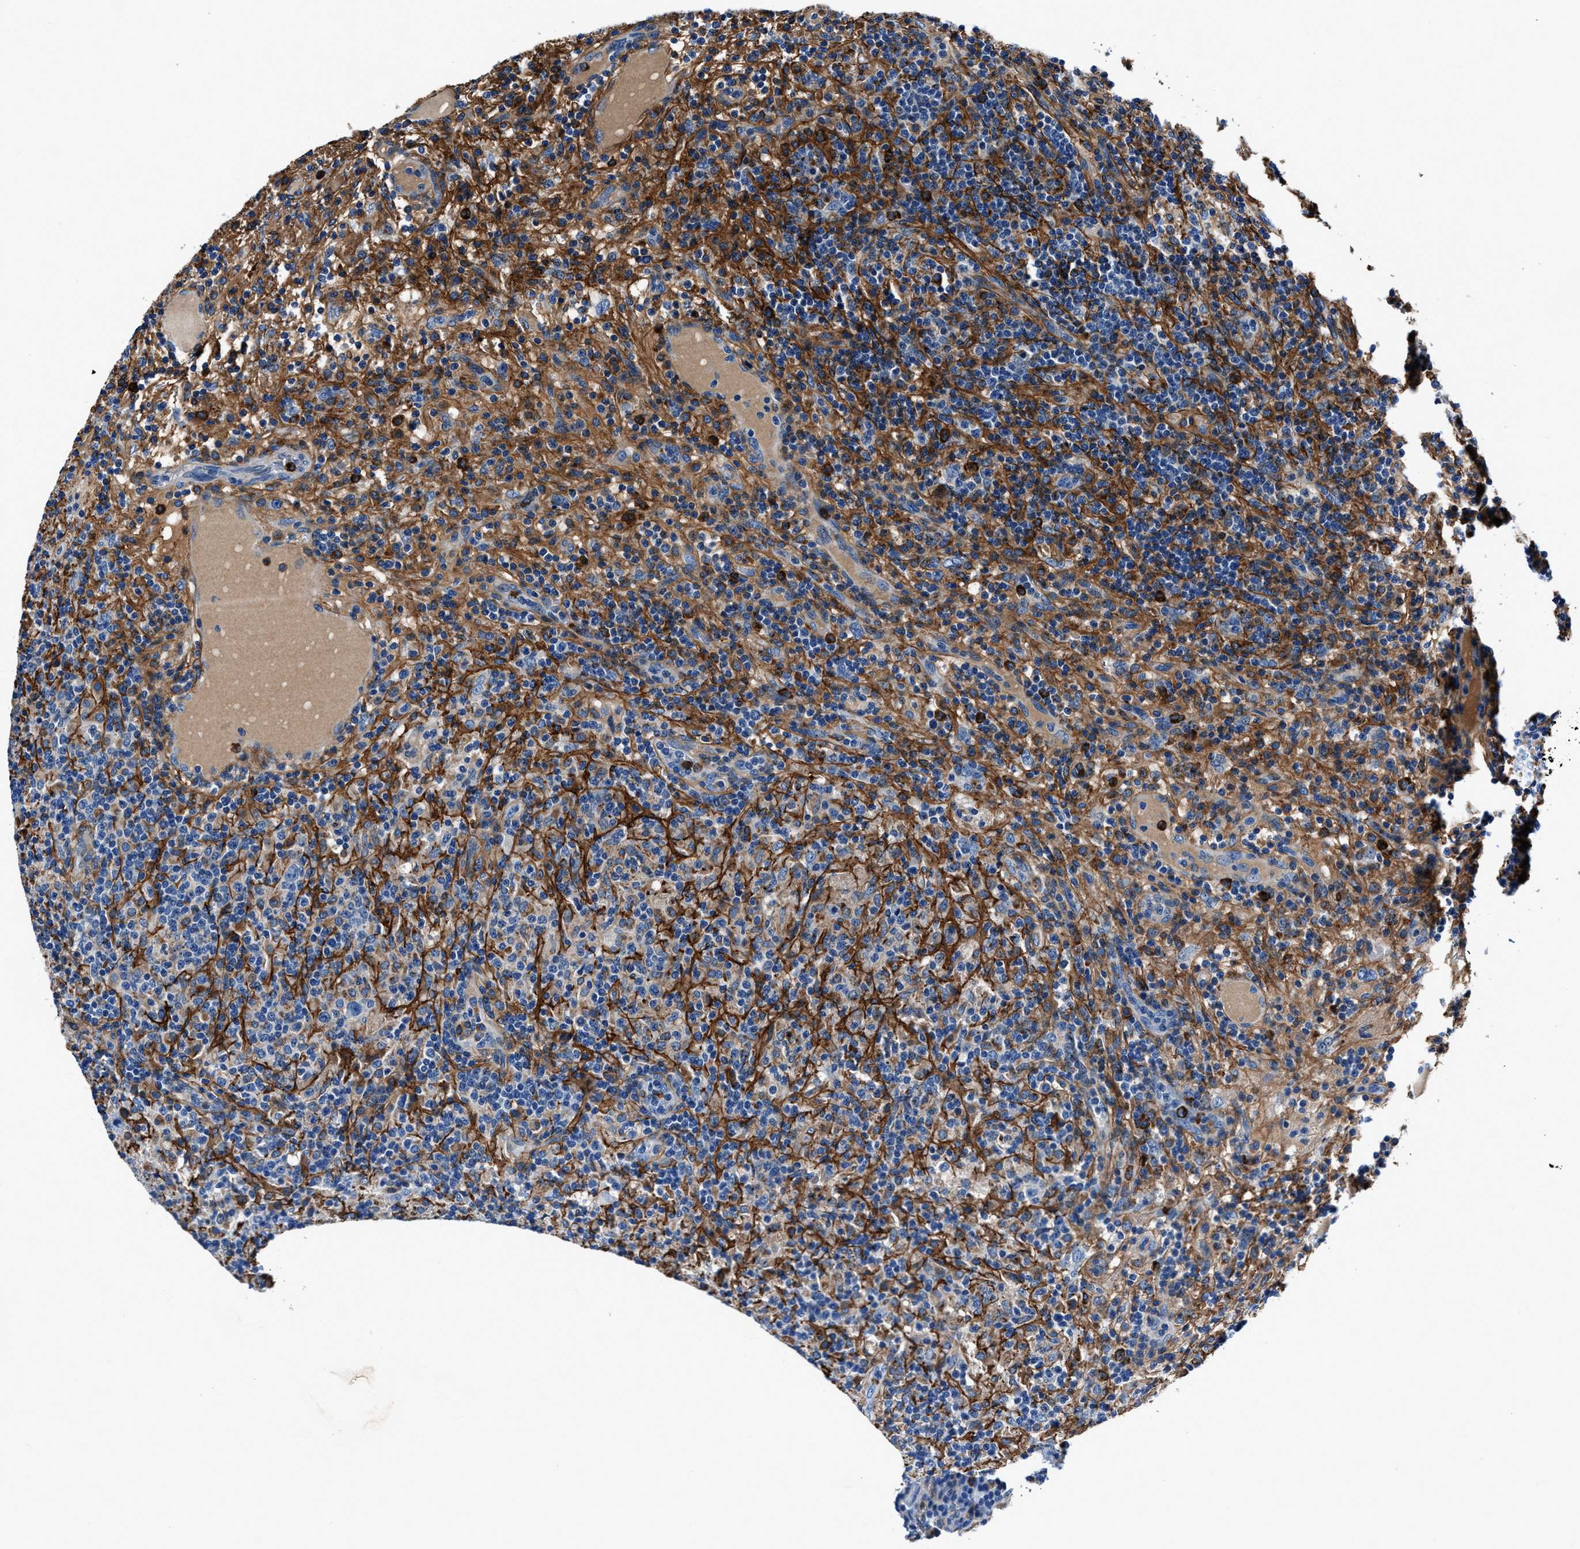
{"staining": {"intensity": "negative", "quantity": "none", "location": "none"}, "tissue": "lymphoma", "cell_type": "Tumor cells", "image_type": "cancer", "snomed": [{"axis": "morphology", "description": "Hodgkin's disease, NOS"}, {"axis": "topography", "description": "Lymph node"}], "caption": "High power microscopy photomicrograph of an immunohistochemistry (IHC) photomicrograph of Hodgkin's disease, revealing no significant positivity in tumor cells.", "gene": "FGL2", "patient": {"sex": "male", "age": 70}}